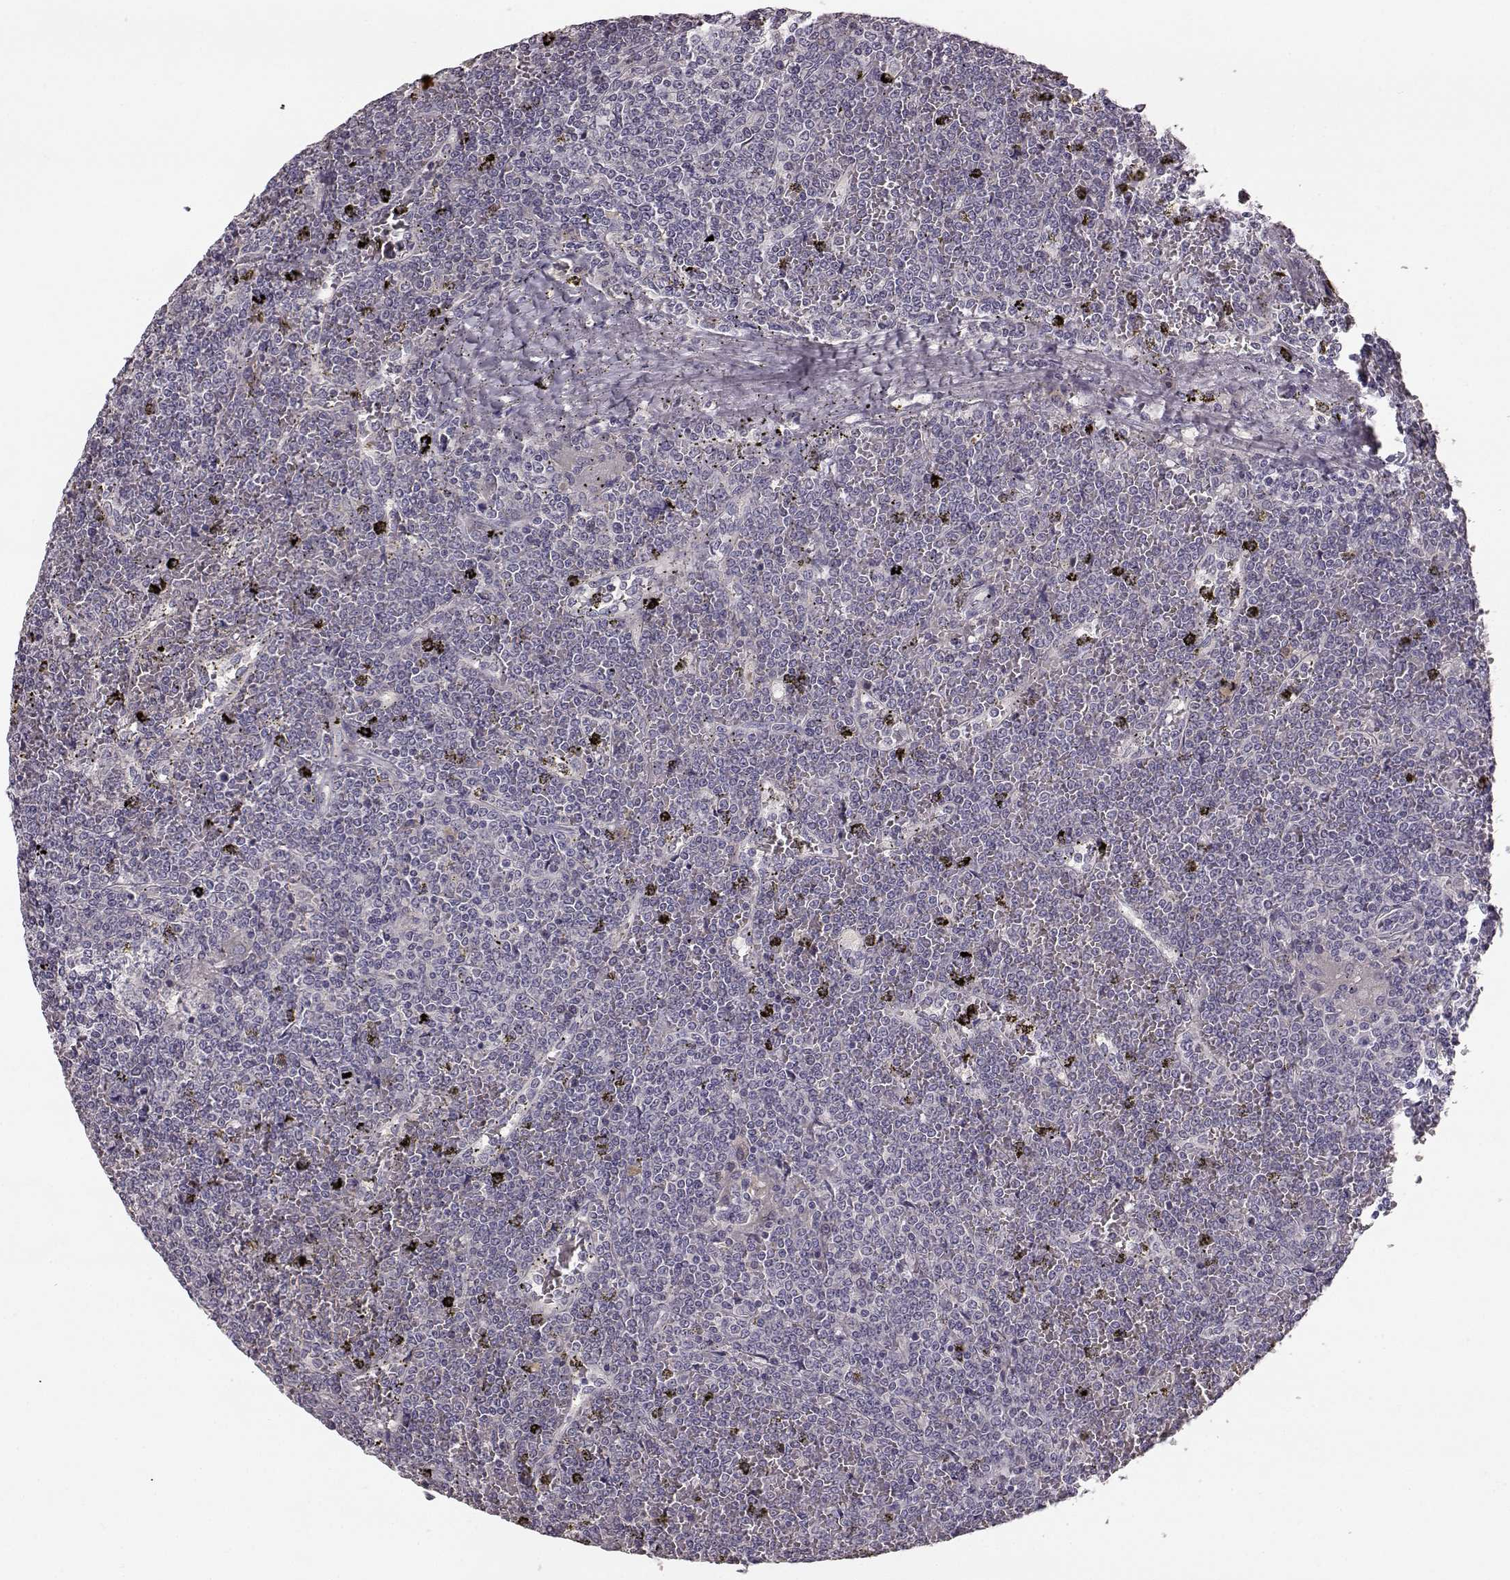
{"staining": {"intensity": "negative", "quantity": "none", "location": "none"}, "tissue": "lymphoma", "cell_type": "Tumor cells", "image_type": "cancer", "snomed": [{"axis": "morphology", "description": "Malignant lymphoma, non-Hodgkin's type, Low grade"}, {"axis": "topography", "description": "Spleen"}], "caption": "DAB (3,3'-diaminobenzidine) immunohistochemical staining of lymphoma exhibits no significant positivity in tumor cells.", "gene": "YJEFN3", "patient": {"sex": "female", "age": 19}}